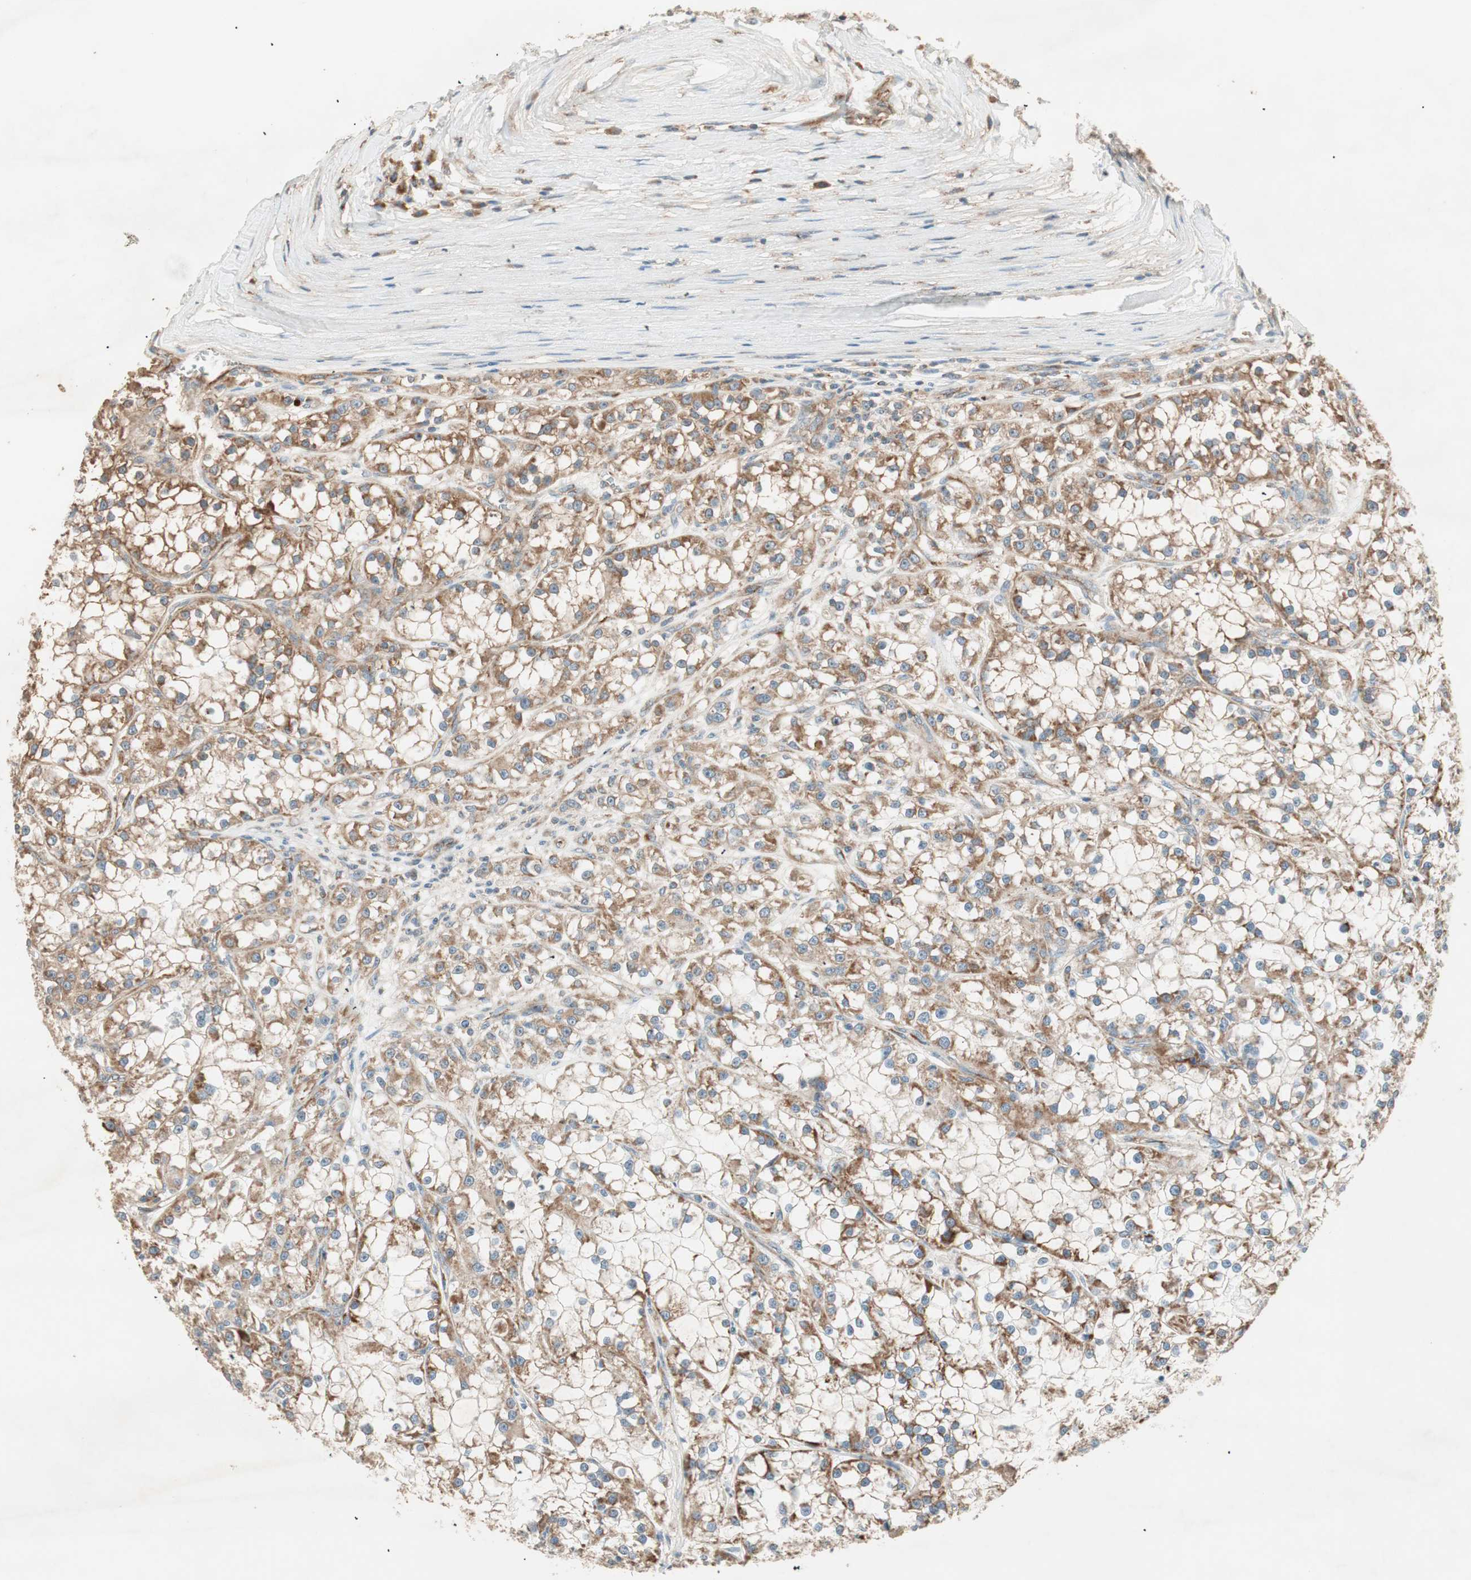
{"staining": {"intensity": "moderate", "quantity": ">75%", "location": "cytoplasmic/membranous"}, "tissue": "renal cancer", "cell_type": "Tumor cells", "image_type": "cancer", "snomed": [{"axis": "morphology", "description": "Adenocarcinoma, NOS"}, {"axis": "topography", "description": "Kidney"}], "caption": "A medium amount of moderate cytoplasmic/membranous staining is seen in about >75% of tumor cells in adenocarcinoma (renal) tissue.", "gene": "CC2D1A", "patient": {"sex": "female", "age": 52}}